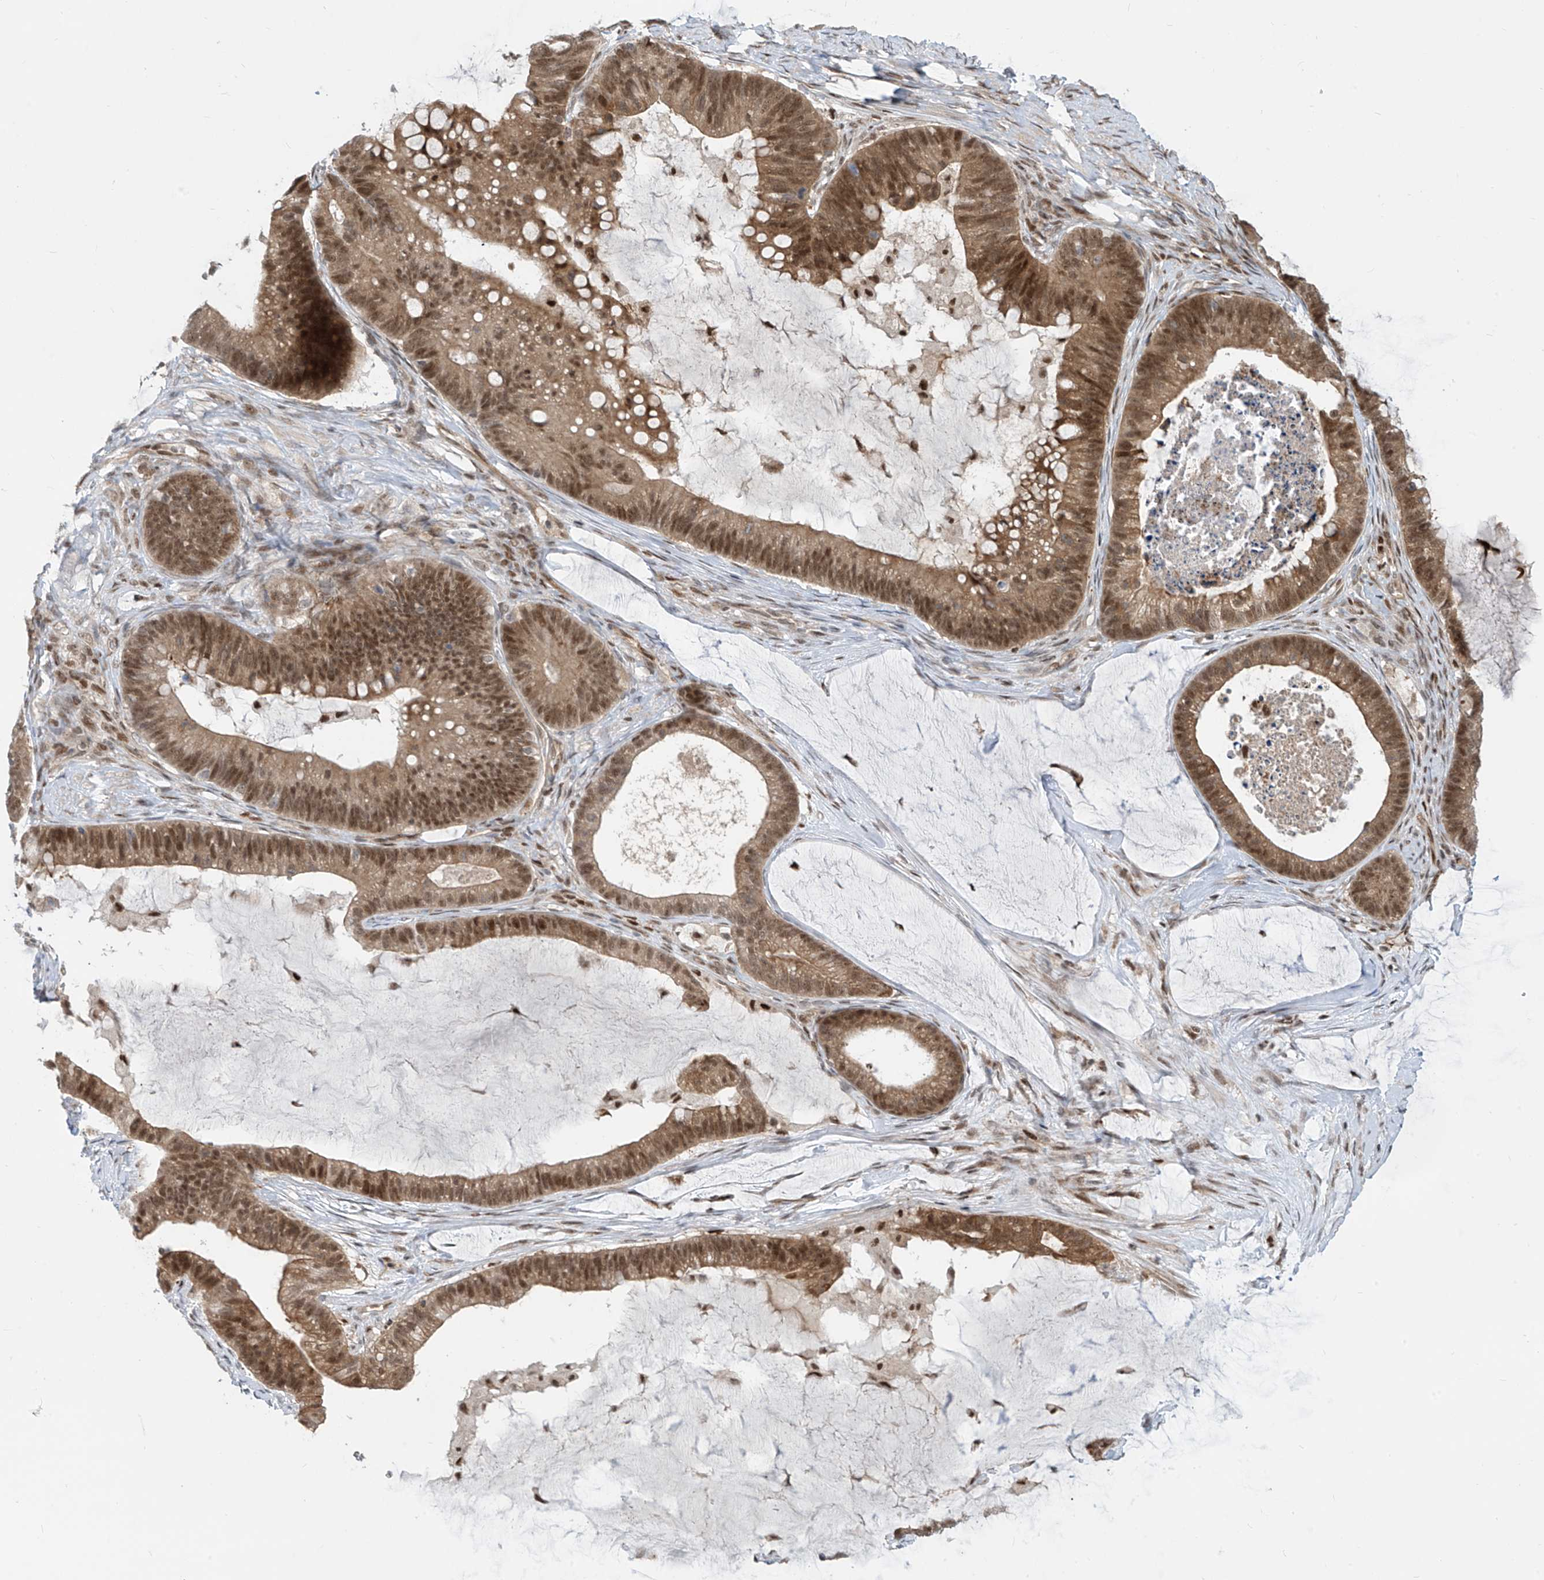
{"staining": {"intensity": "moderate", "quantity": ">75%", "location": "cytoplasmic/membranous,nuclear"}, "tissue": "ovarian cancer", "cell_type": "Tumor cells", "image_type": "cancer", "snomed": [{"axis": "morphology", "description": "Cystadenocarcinoma, mucinous, NOS"}, {"axis": "topography", "description": "Ovary"}], "caption": "This is a photomicrograph of immunohistochemistry (IHC) staining of ovarian cancer, which shows moderate positivity in the cytoplasmic/membranous and nuclear of tumor cells.", "gene": "LAGE3", "patient": {"sex": "female", "age": 61}}